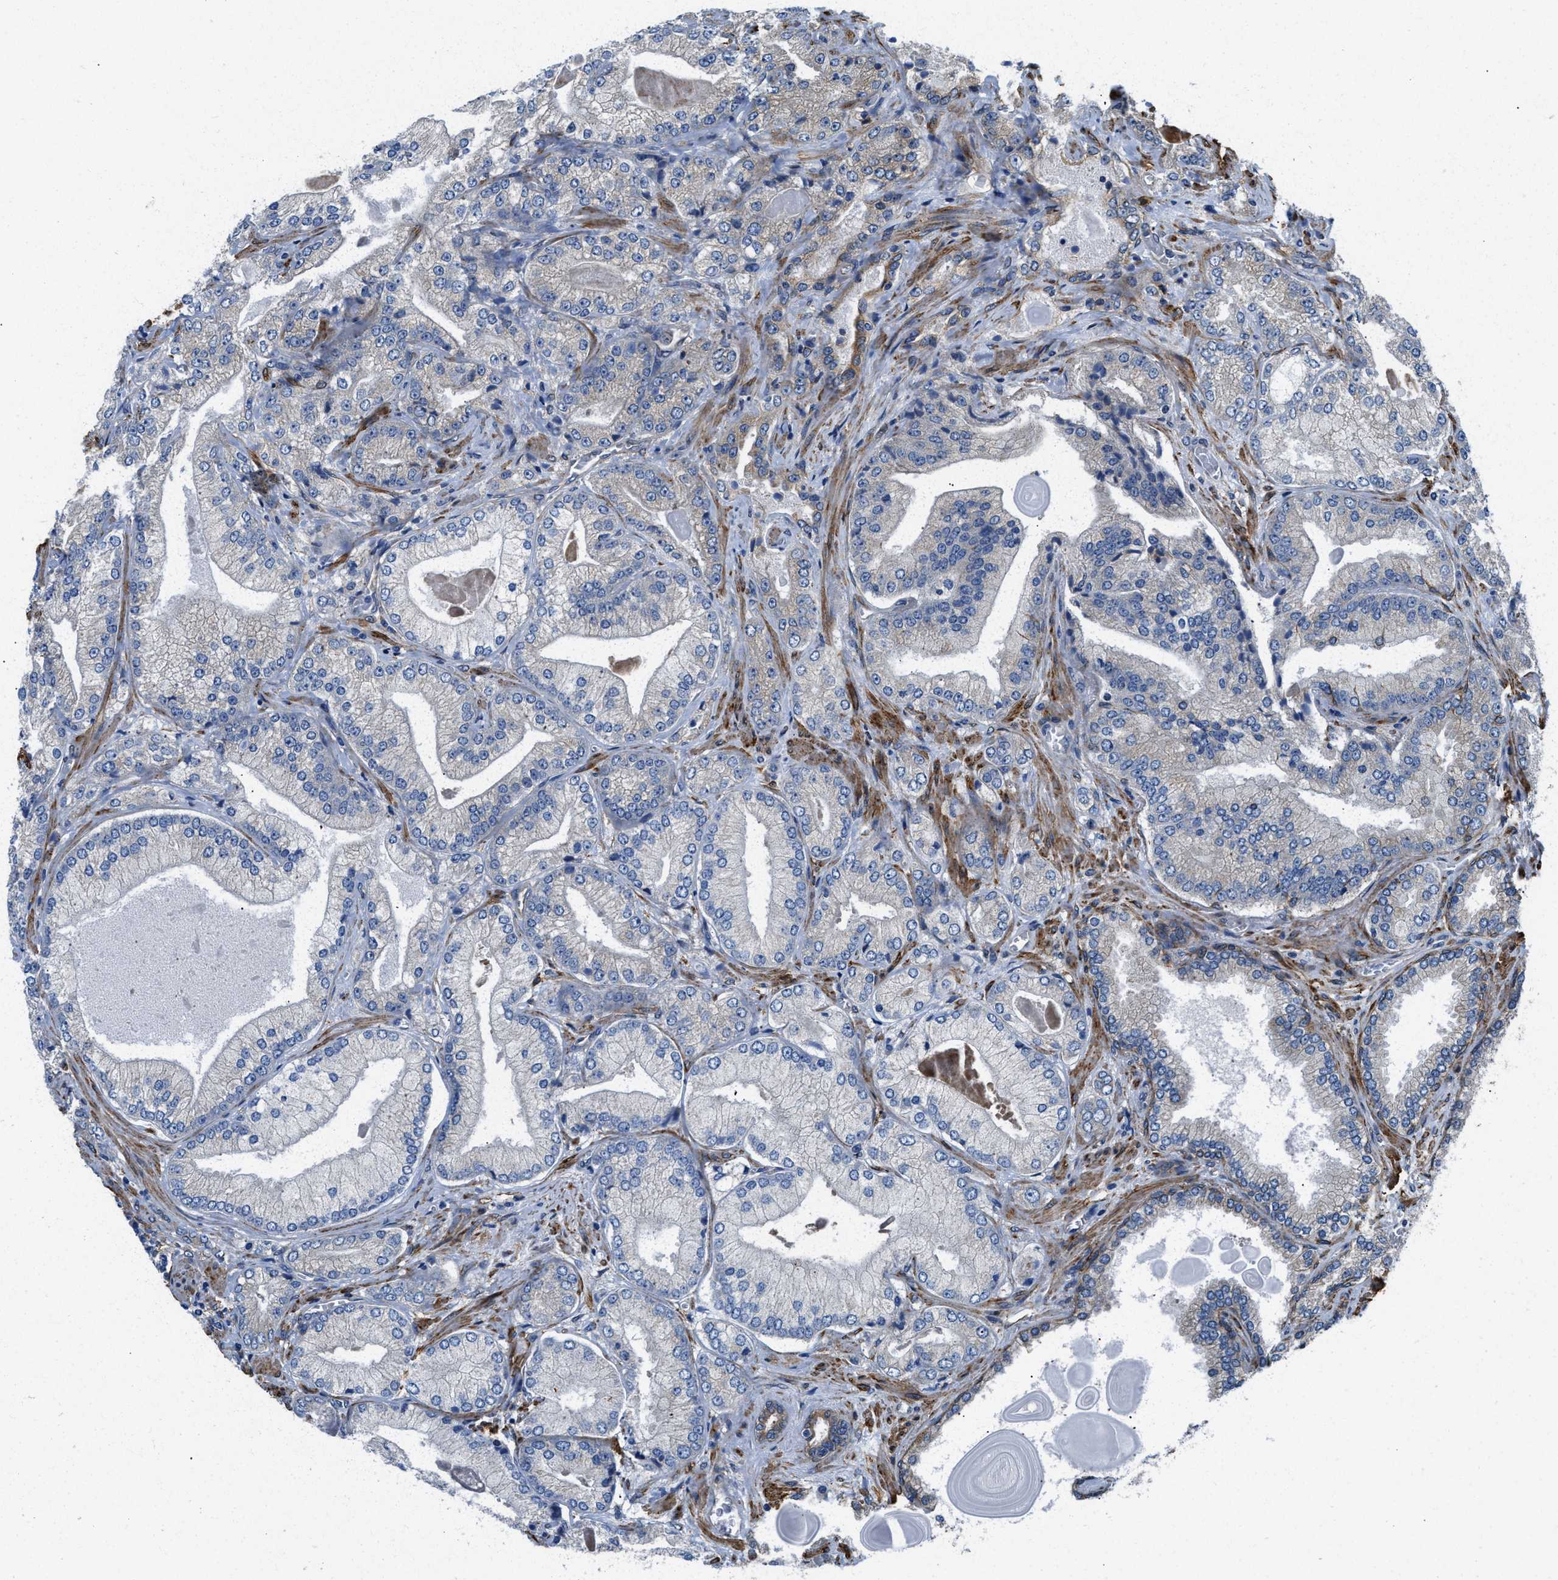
{"staining": {"intensity": "negative", "quantity": "none", "location": "none"}, "tissue": "prostate cancer", "cell_type": "Tumor cells", "image_type": "cancer", "snomed": [{"axis": "morphology", "description": "Adenocarcinoma, Low grade"}, {"axis": "topography", "description": "Prostate"}], "caption": "Photomicrograph shows no significant protein expression in tumor cells of prostate cancer (adenocarcinoma (low-grade)).", "gene": "ARL6IP5", "patient": {"sex": "male", "age": 65}}